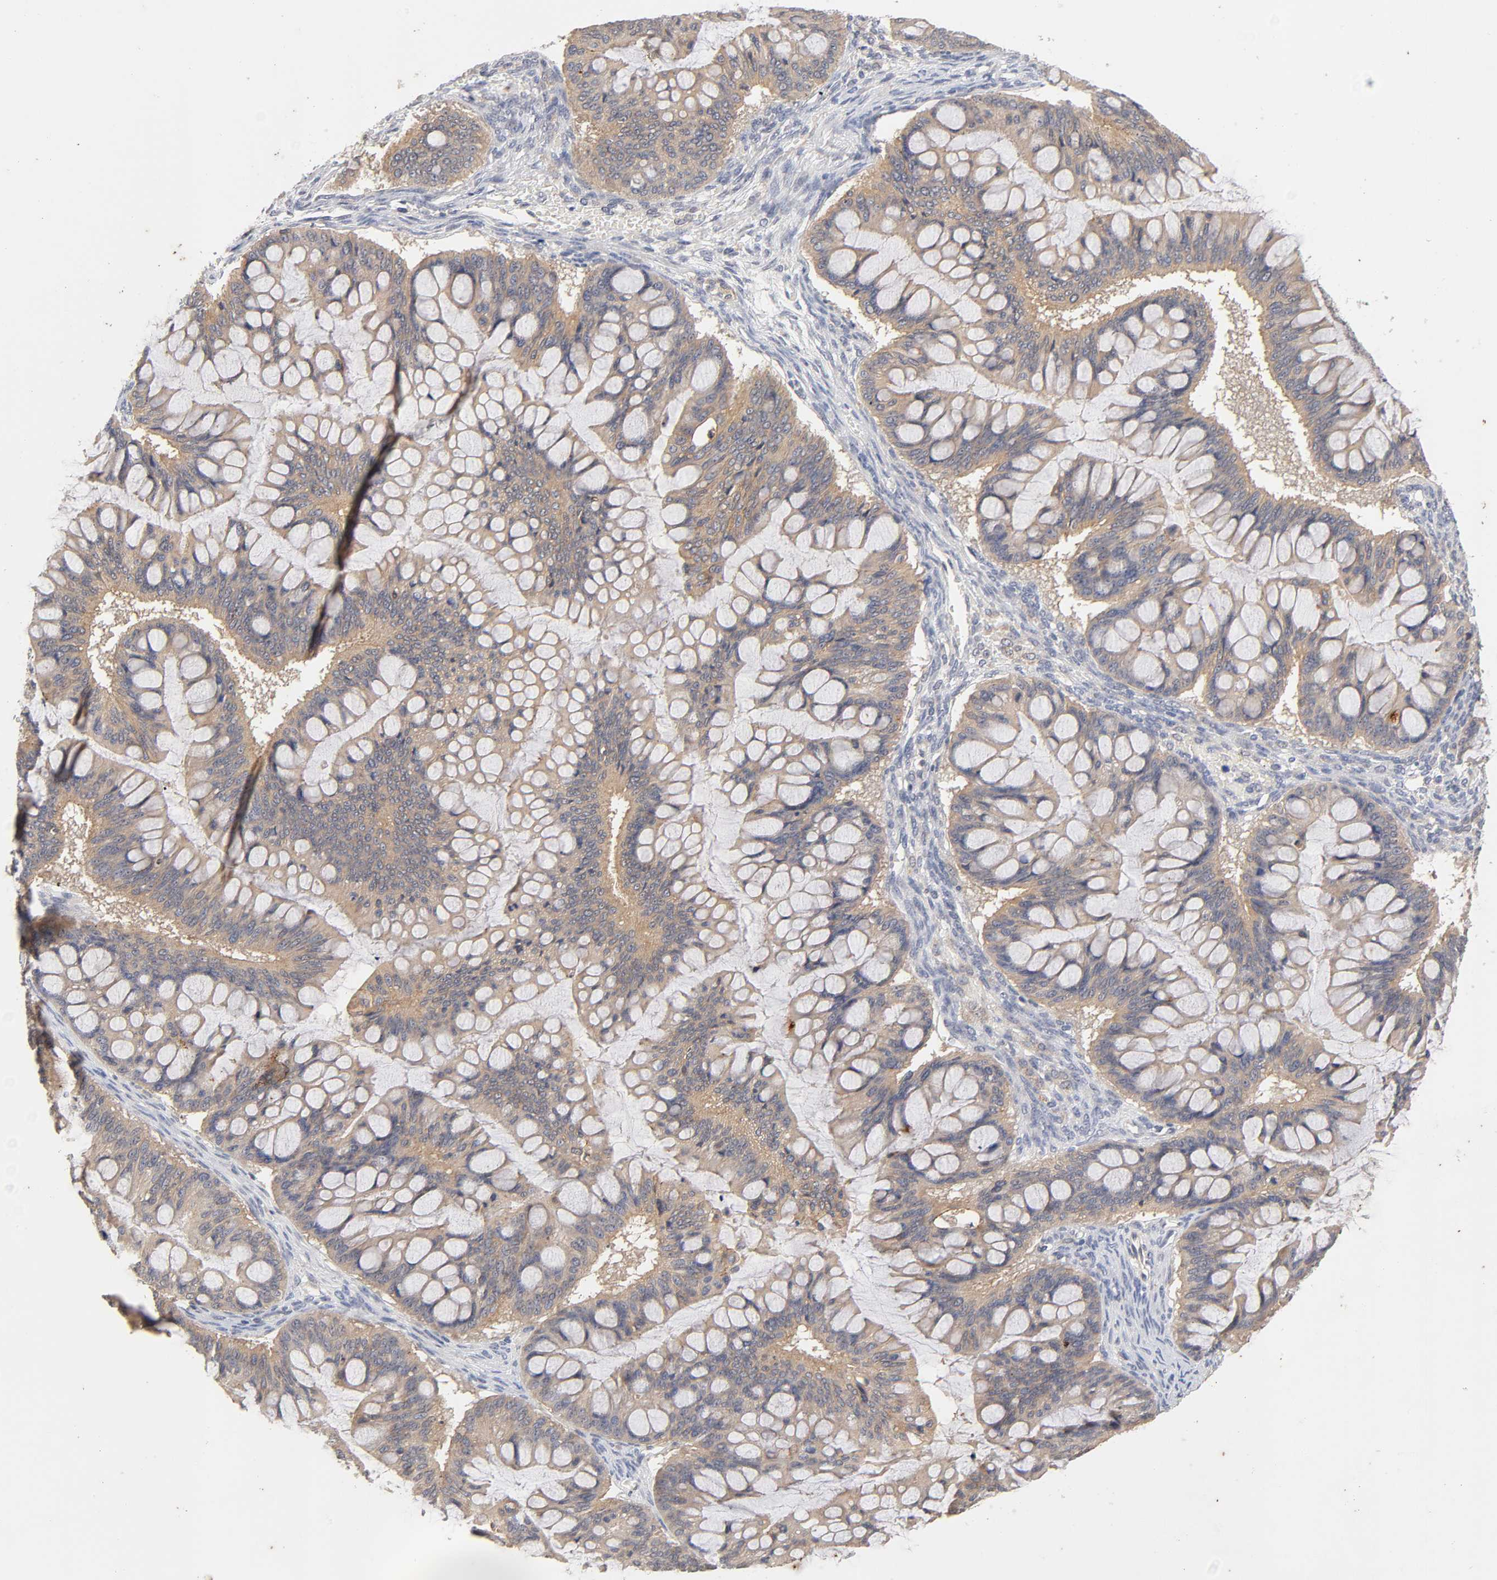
{"staining": {"intensity": "weak", "quantity": ">75%", "location": "cytoplasmic/membranous"}, "tissue": "ovarian cancer", "cell_type": "Tumor cells", "image_type": "cancer", "snomed": [{"axis": "morphology", "description": "Cystadenocarcinoma, mucinous, NOS"}, {"axis": "topography", "description": "Ovary"}], "caption": "Ovarian mucinous cystadenocarcinoma stained for a protein (brown) shows weak cytoplasmic/membranous positive positivity in approximately >75% of tumor cells.", "gene": "CXADR", "patient": {"sex": "female", "age": 73}}